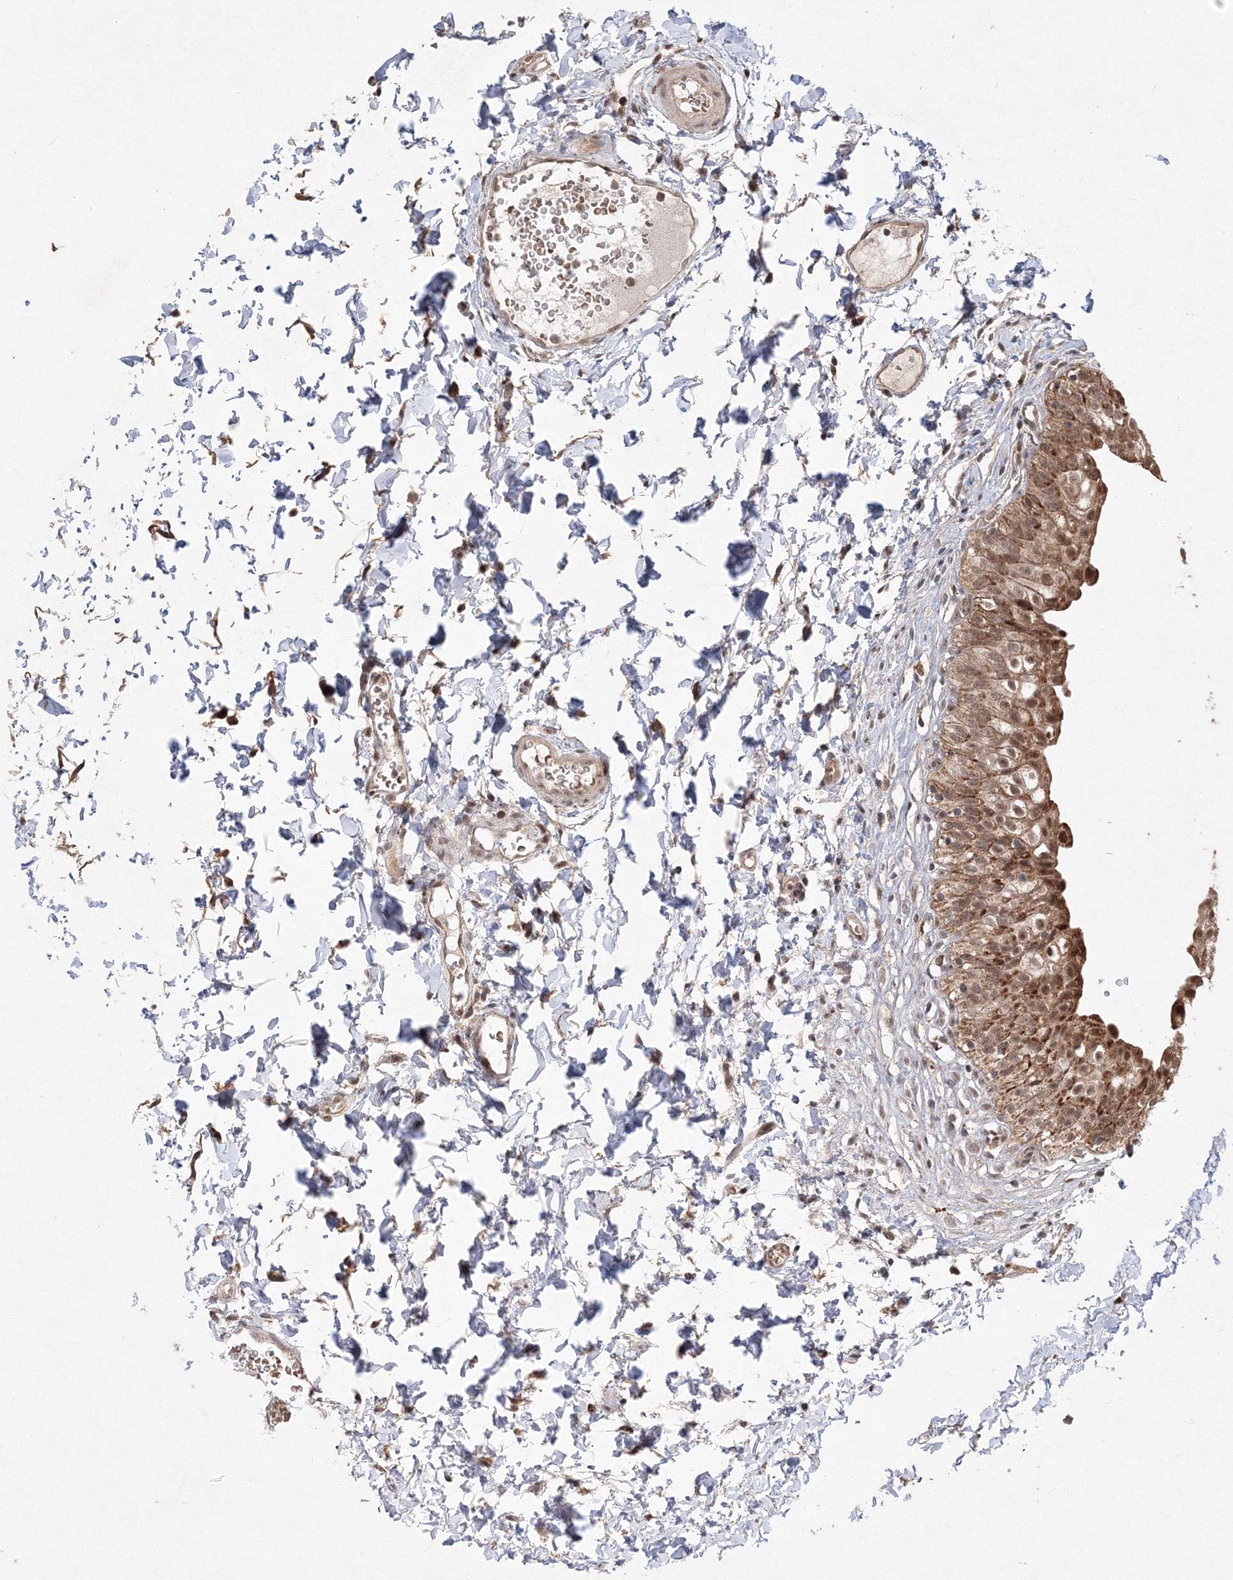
{"staining": {"intensity": "moderate", "quantity": ">75%", "location": "cytoplasmic/membranous"}, "tissue": "urinary bladder", "cell_type": "Urothelial cells", "image_type": "normal", "snomed": [{"axis": "morphology", "description": "Normal tissue, NOS"}, {"axis": "topography", "description": "Urinary bladder"}], "caption": "IHC photomicrograph of benign urinary bladder: human urinary bladder stained using IHC displays medium levels of moderate protein expression localized specifically in the cytoplasmic/membranous of urothelial cells, appearing as a cytoplasmic/membranous brown color.", "gene": "COPS4", "patient": {"sex": "male", "age": 55}}